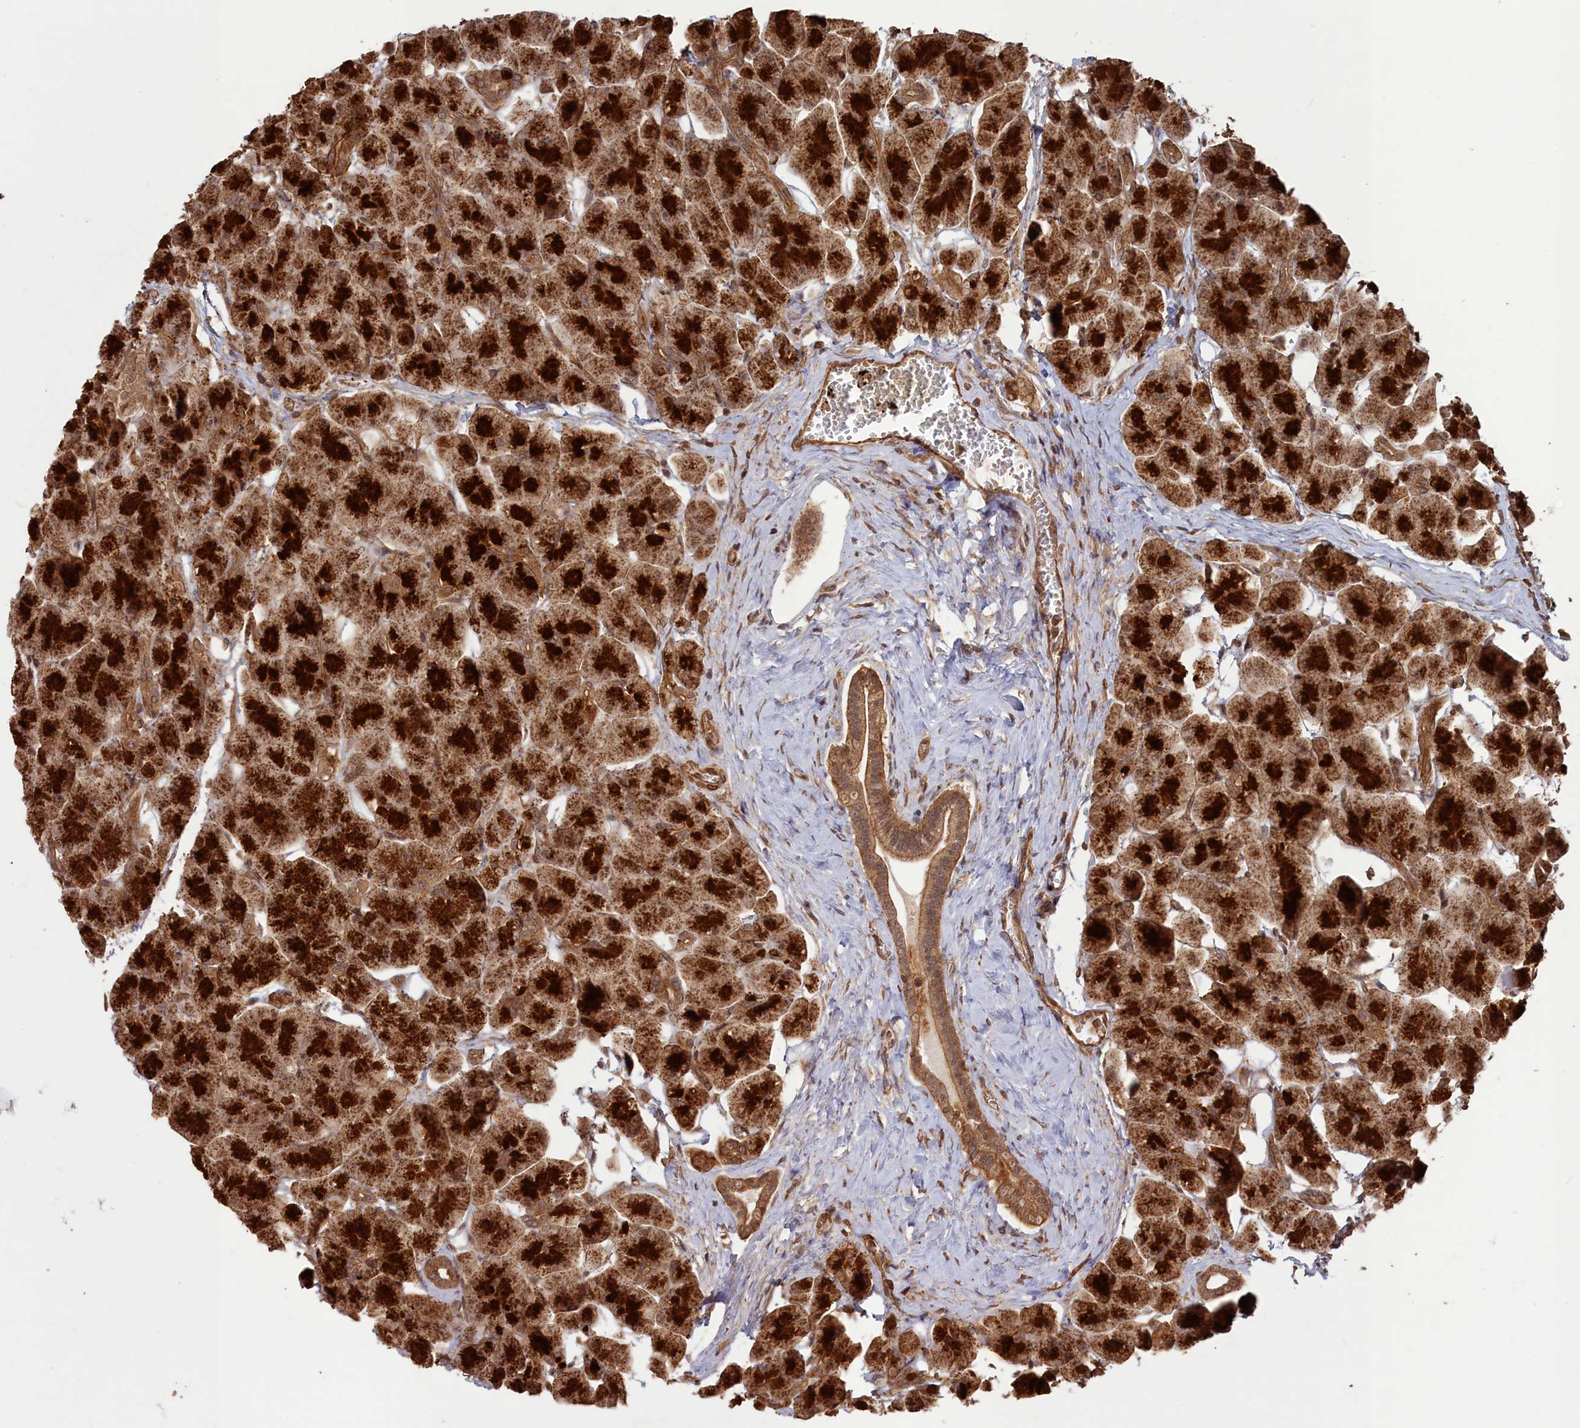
{"staining": {"intensity": "strong", "quantity": ">75%", "location": "cytoplasmic/membranous"}, "tissue": "pancreas", "cell_type": "Exocrine glandular cells", "image_type": "normal", "snomed": [{"axis": "morphology", "description": "Normal tissue, NOS"}, {"axis": "topography", "description": "Pancreas"}], "caption": "Brown immunohistochemical staining in benign pancreas exhibits strong cytoplasmic/membranous staining in about >75% of exocrine glandular cells. (IHC, brightfield microscopy, high magnification).", "gene": "CCDC174", "patient": {"sex": "male", "age": 66}}